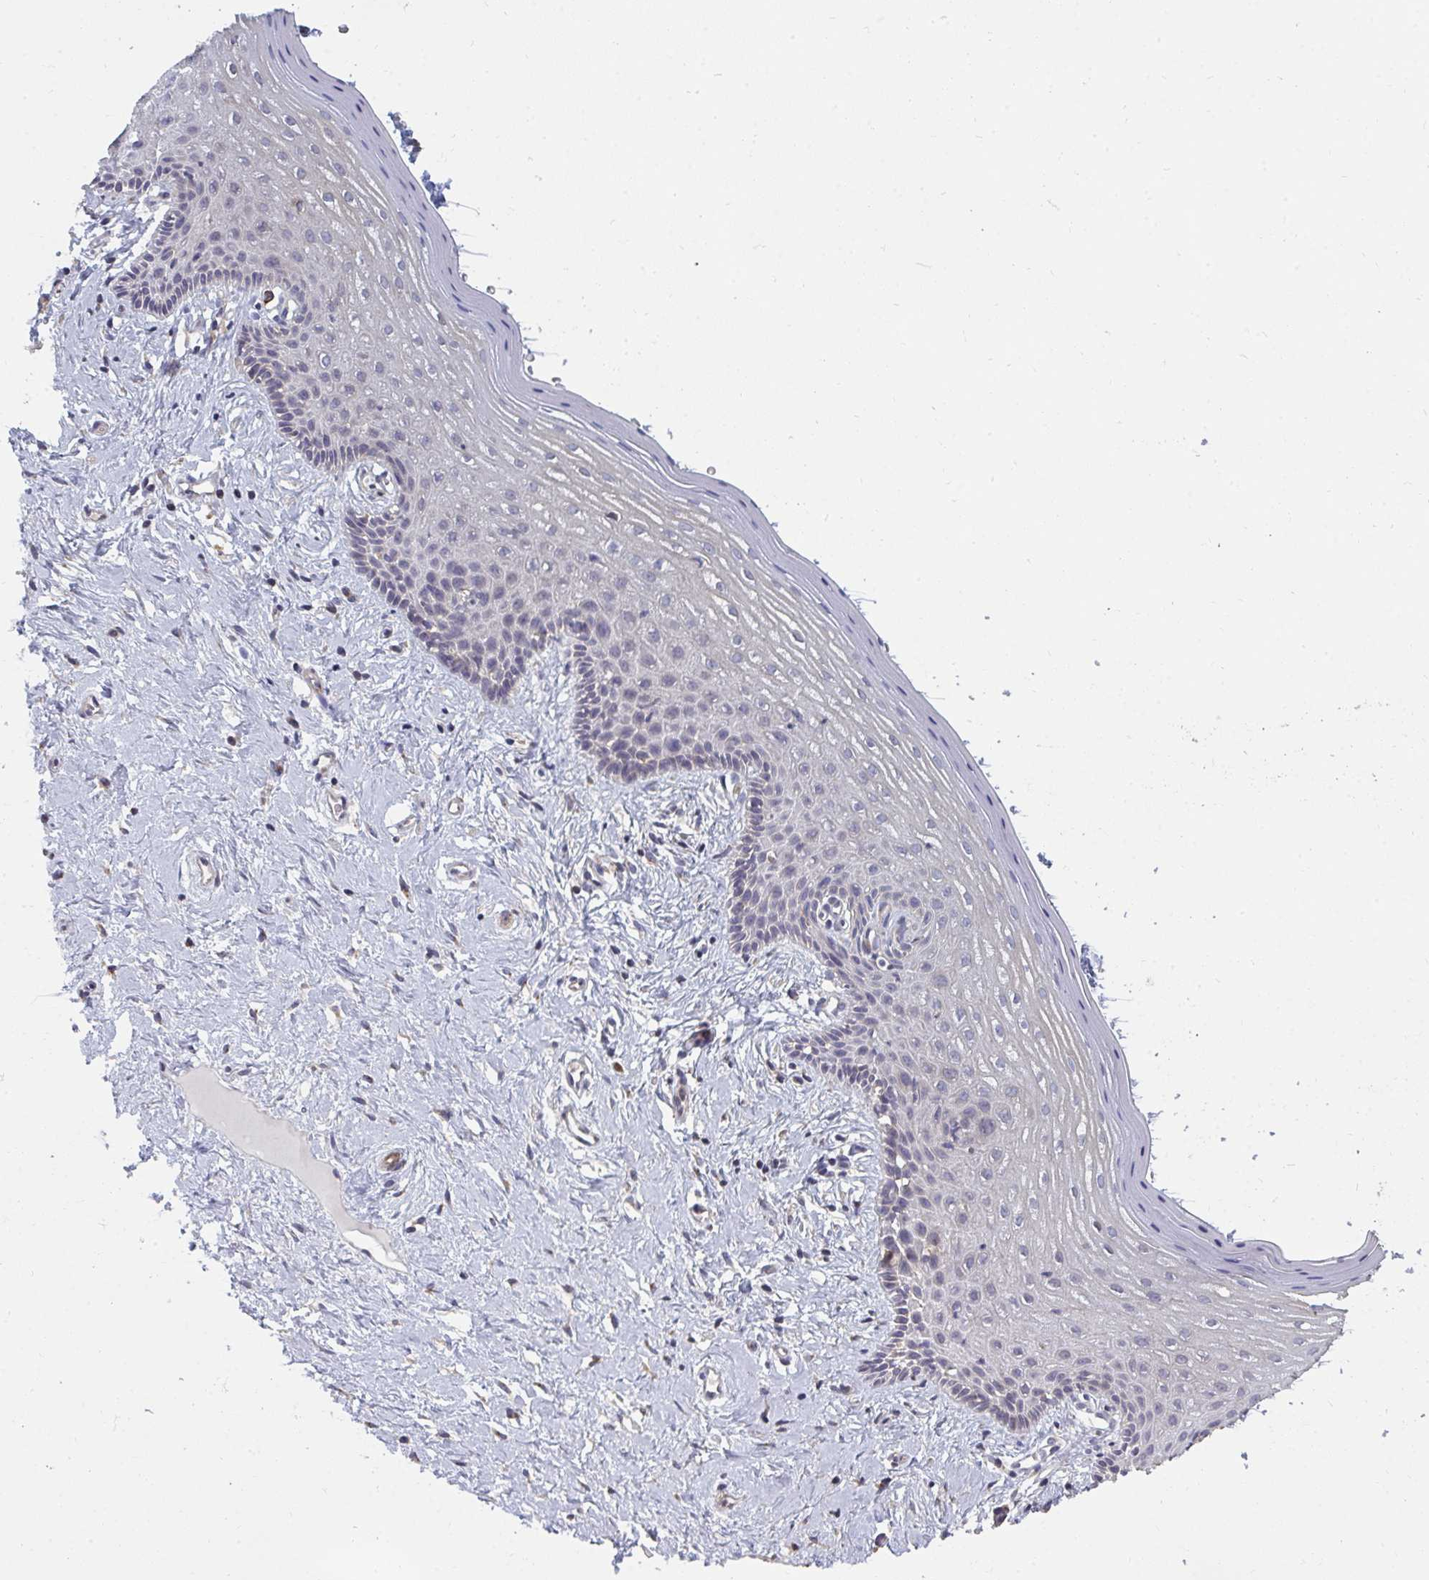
{"staining": {"intensity": "moderate", "quantity": "<25%", "location": "cytoplasmic/membranous"}, "tissue": "vagina", "cell_type": "Squamous epithelial cells", "image_type": "normal", "snomed": [{"axis": "morphology", "description": "Normal tissue, NOS"}, {"axis": "topography", "description": "Vagina"}], "caption": "The photomicrograph exhibits a brown stain indicating the presence of a protein in the cytoplasmic/membranous of squamous epithelial cells in vagina. (brown staining indicates protein expression, while blue staining denotes nuclei).", "gene": "ZFYVE28", "patient": {"sex": "female", "age": 42}}